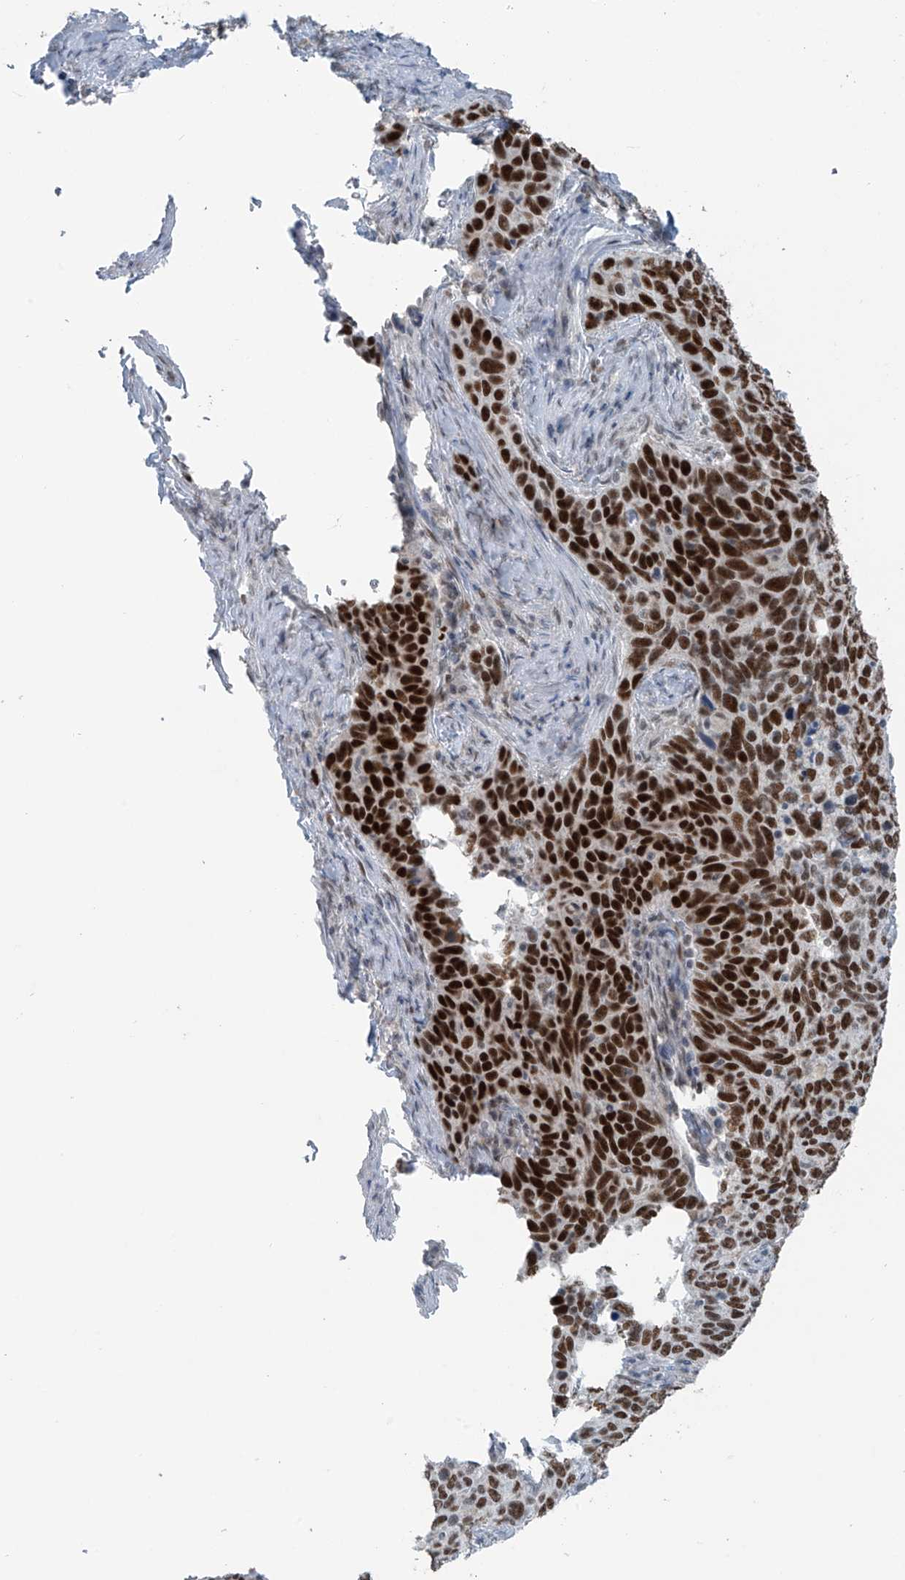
{"staining": {"intensity": "strong", "quantity": ">75%", "location": "nuclear"}, "tissue": "cervical cancer", "cell_type": "Tumor cells", "image_type": "cancer", "snomed": [{"axis": "morphology", "description": "Squamous cell carcinoma, NOS"}, {"axis": "topography", "description": "Cervix"}], "caption": "DAB (3,3'-diaminobenzidine) immunohistochemical staining of cervical cancer (squamous cell carcinoma) exhibits strong nuclear protein positivity in about >75% of tumor cells.", "gene": "WRNIP1", "patient": {"sex": "female", "age": 60}}